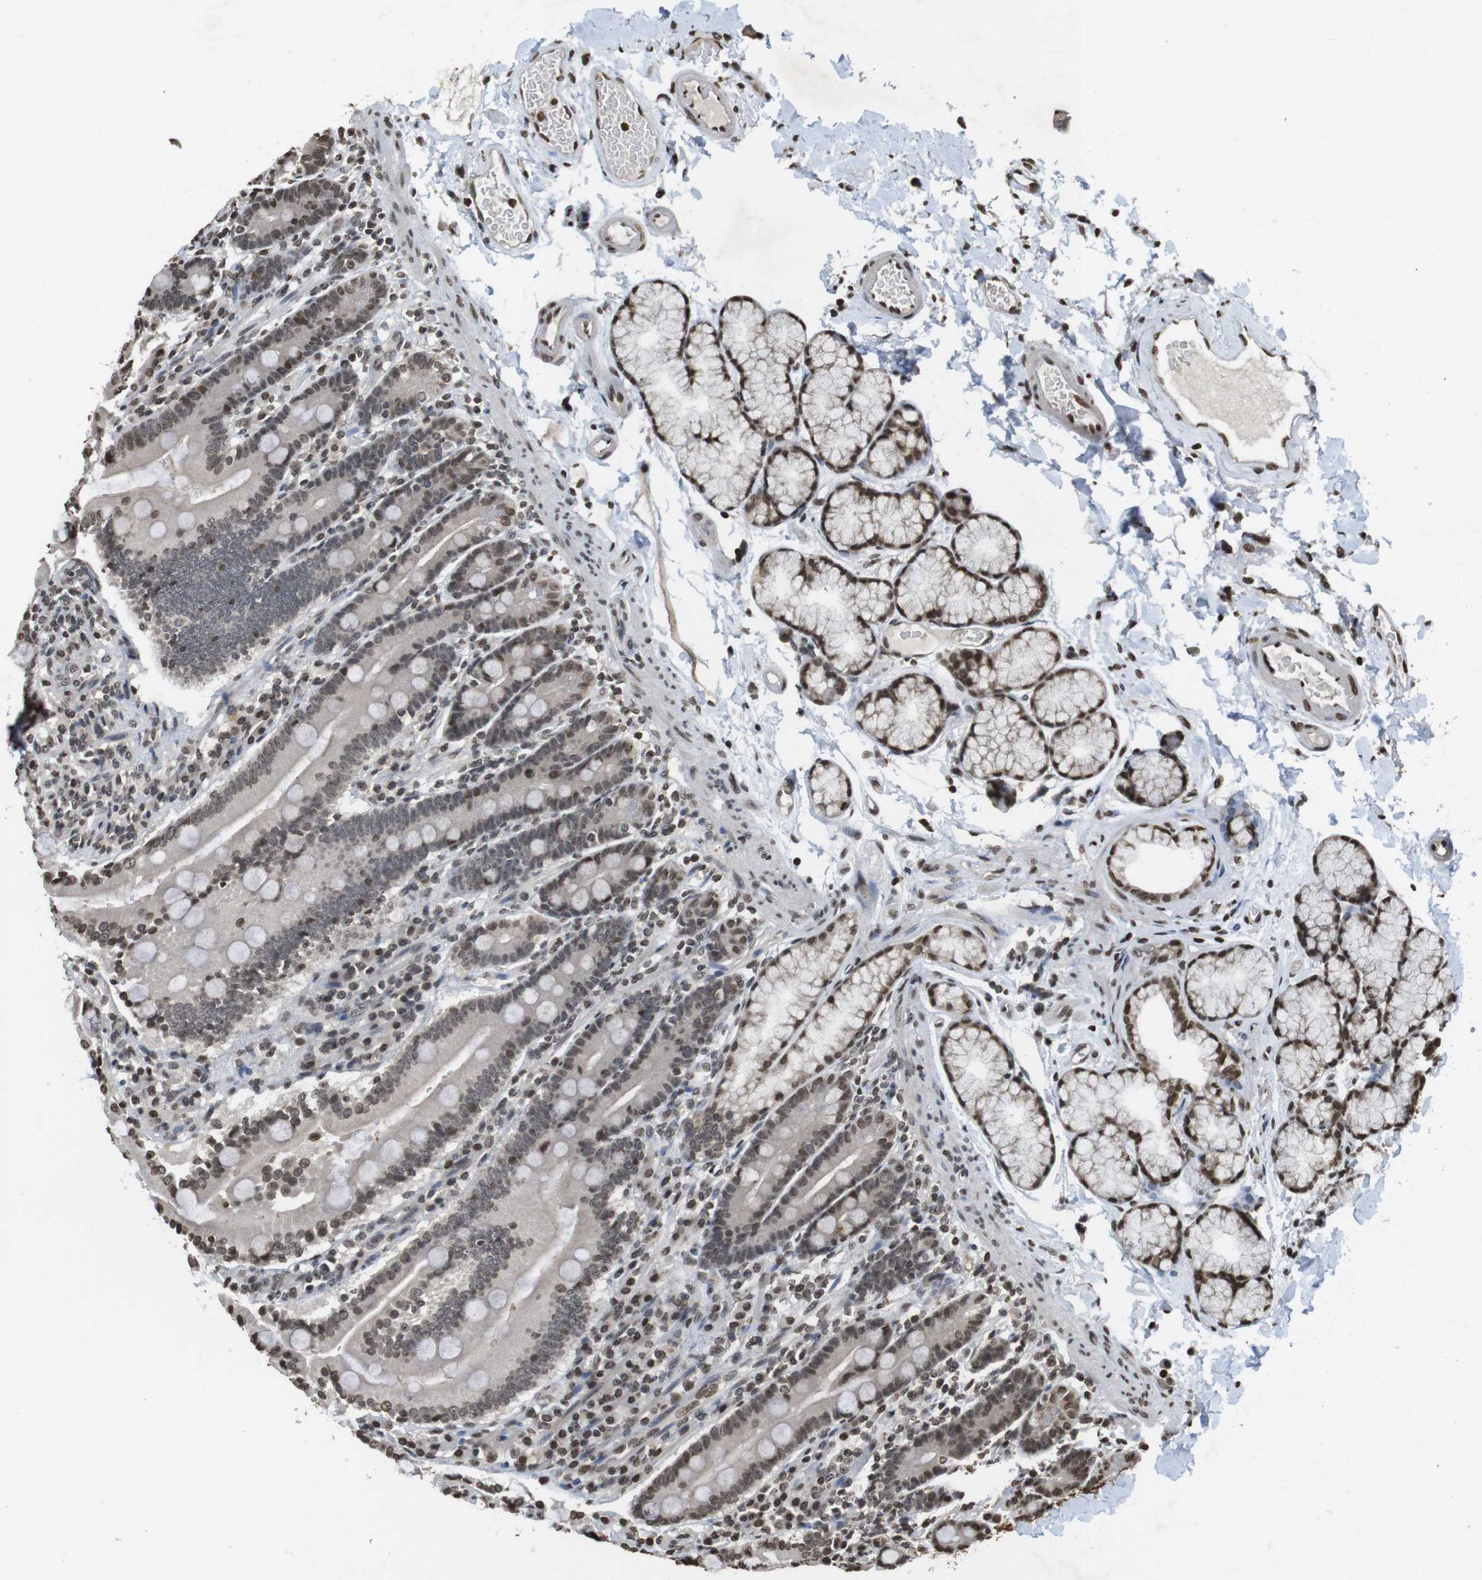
{"staining": {"intensity": "moderate", "quantity": ">75%", "location": "cytoplasmic/membranous,nuclear"}, "tissue": "duodenum", "cell_type": "Glandular cells", "image_type": "normal", "snomed": [{"axis": "morphology", "description": "Normal tissue, NOS"}, {"axis": "topography", "description": "Small intestine, NOS"}], "caption": "Immunohistochemistry (DAB (3,3'-diaminobenzidine)) staining of benign human duodenum shows moderate cytoplasmic/membranous,nuclear protein staining in about >75% of glandular cells. (brown staining indicates protein expression, while blue staining denotes nuclei).", "gene": "FOXA3", "patient": {"sex": "female", "age": 71}}